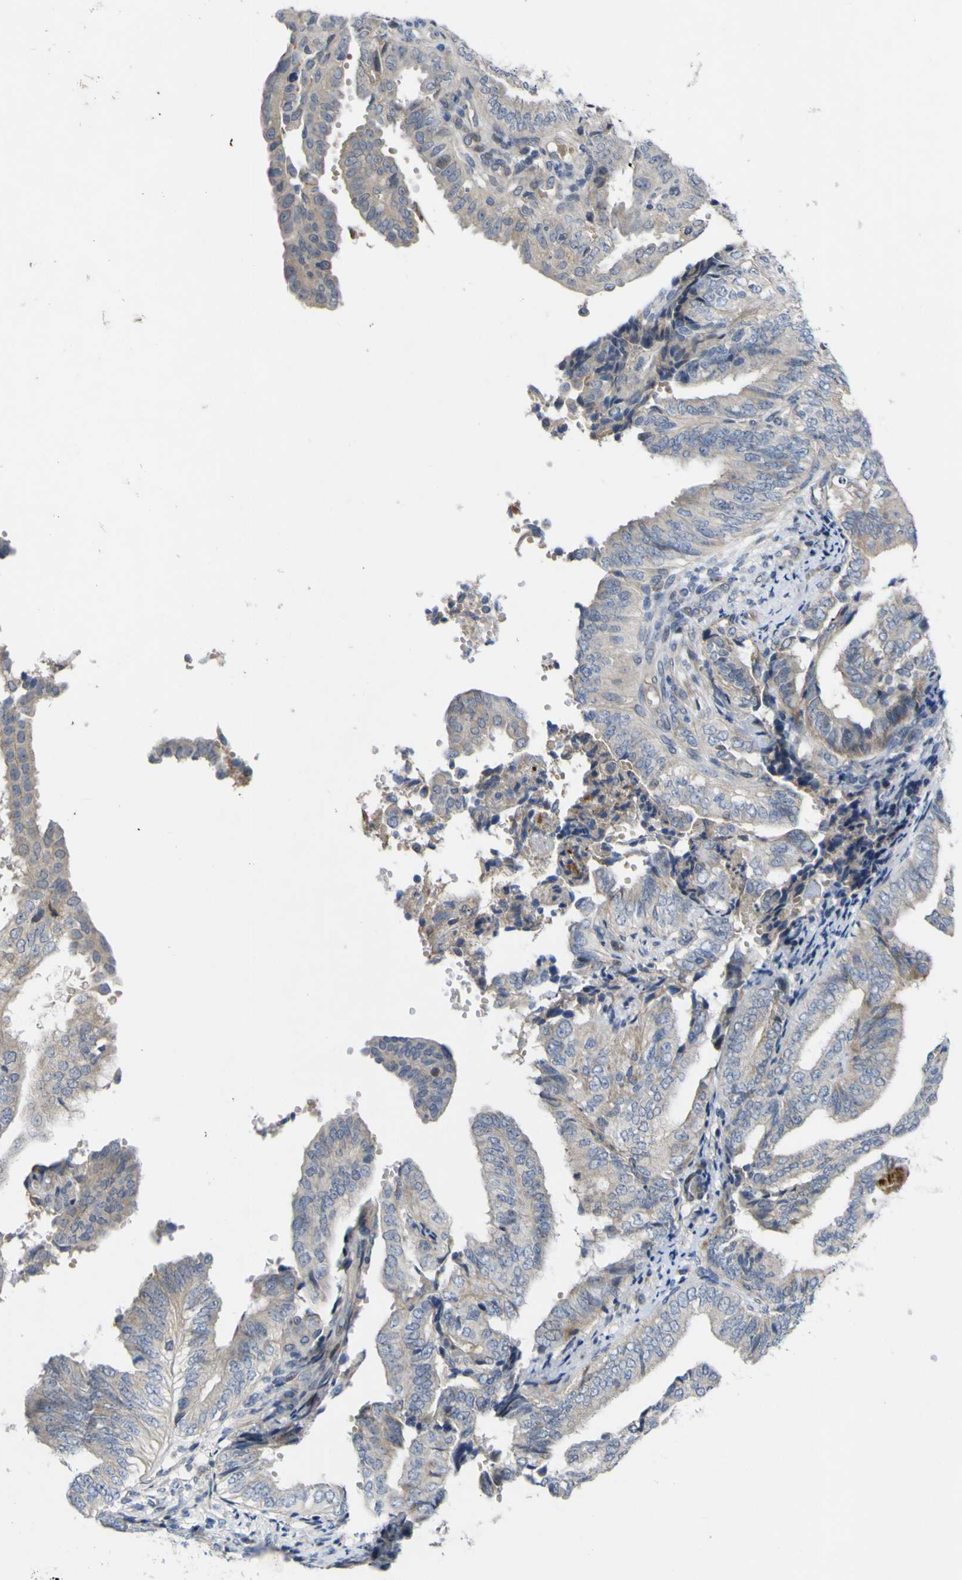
{"staining": {"intensity": "weak", "quantity": ">75%", "location": "cytoplasmic/membranous"}, "tissue": "endometrial cancer", "cell_type": "Tumor cells", "image_type": "cancer", "snomed": [{"axis": "morphology", "description": "Adenocarcinoma, NOS"}, {"axis": "topography", "description": "Endometrium"}], "caption": "High-power microscopy captured an immunohistochemistry (IHC) histopathology image of adenocarcinoma (endometrial), revealing weak cytoplasmic/membranous expression in approximately >75% of tumor cells.", "gene": "NAV1", "patient": {"sex": "female", "age": 58}}